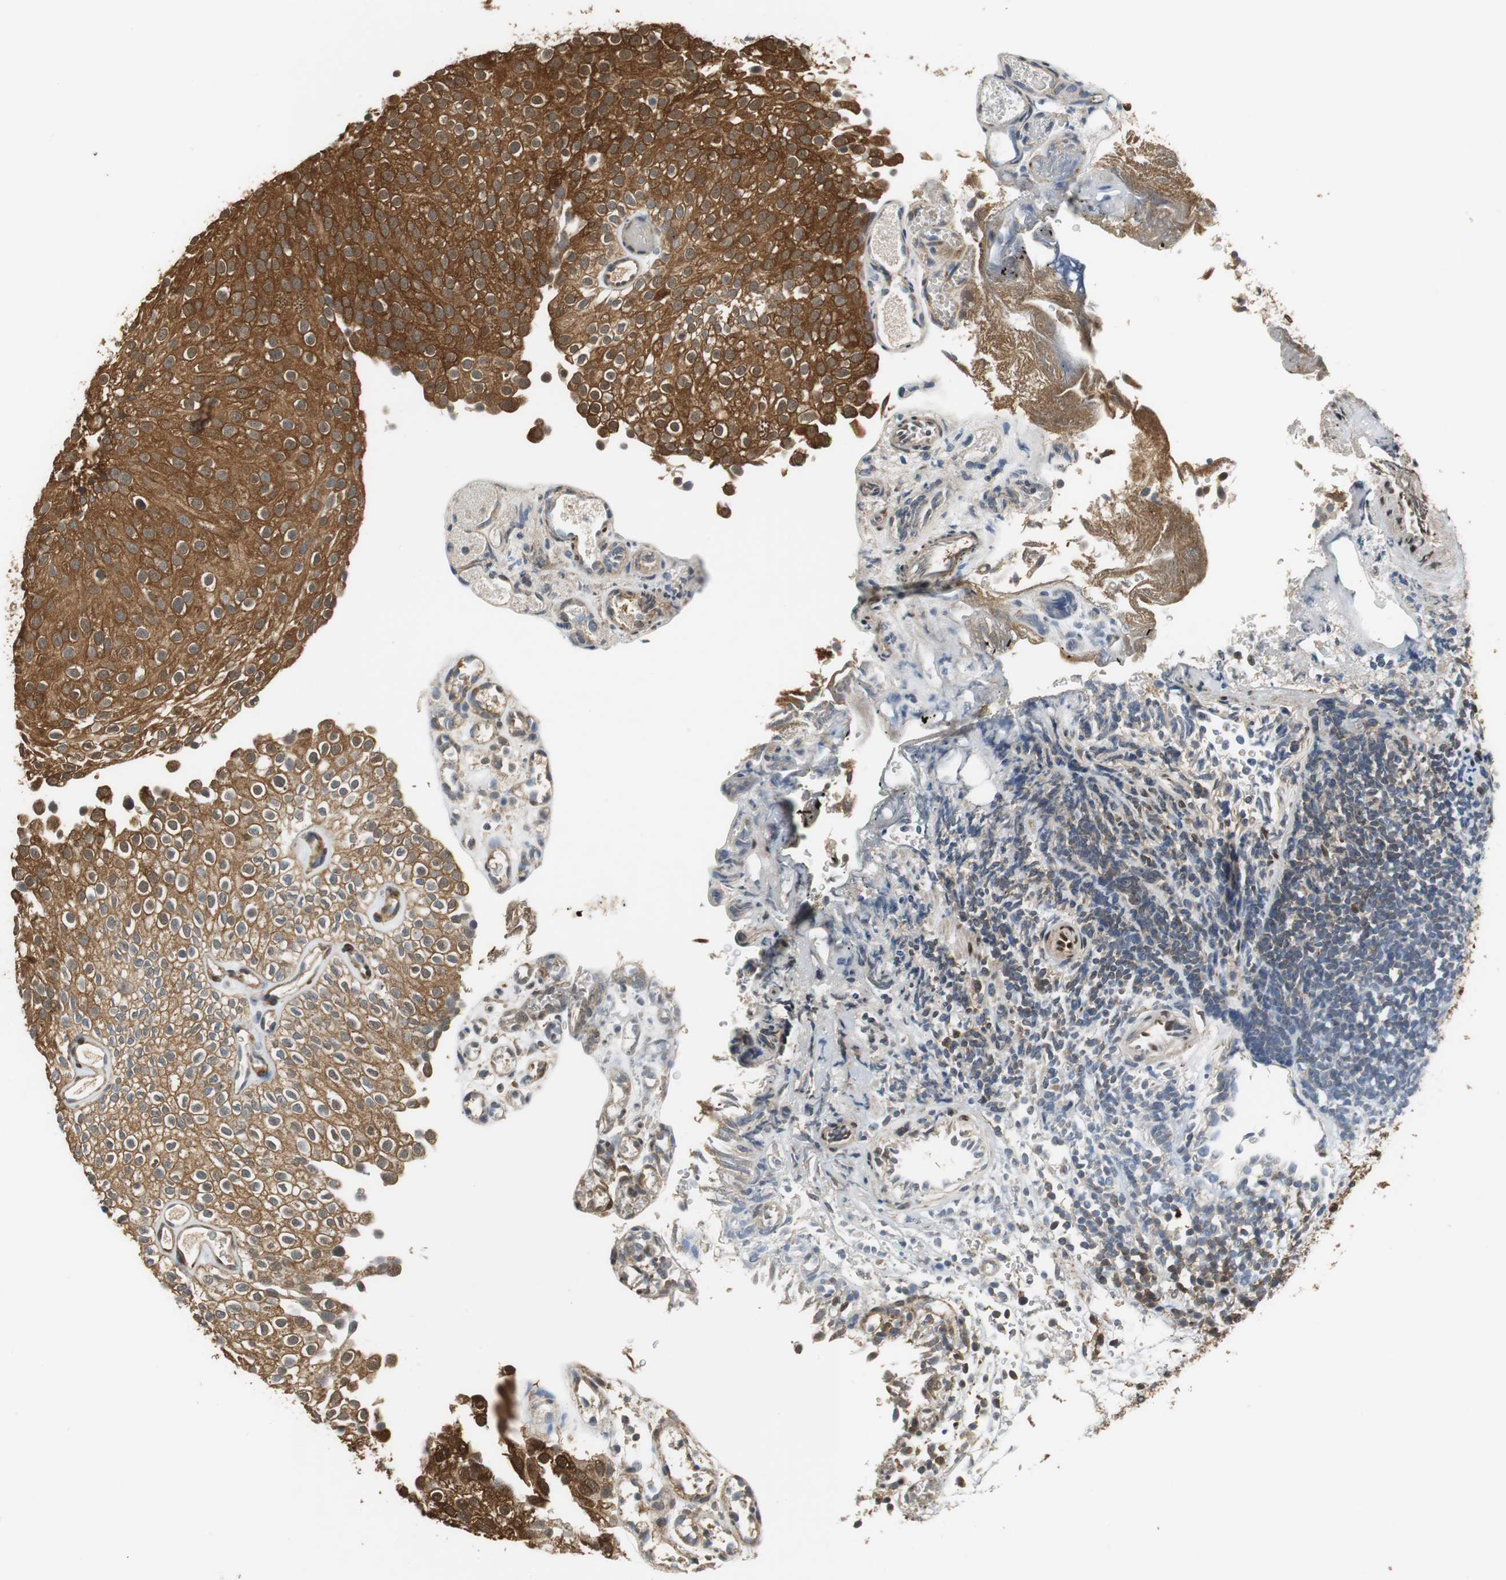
{"staining": {"intensity": "strong", "quantity": ">75%", "location": "cytoplasmic/membranous"}, "tissue": "urothelial cancer", "cell_type": "Tumor cells", "image_type": "cancer", "snomed": [{"axis": "morphology", "description": "Urothelial carcinoma, Low grade"}, {"axis": "topography", "description": "Urinary bladder"}], "caption": "Strong cytoplasmic/membranous expression is identified in about >75% of tumor cells in urothelial cancer.", "gene": "UBQLN2", "patient": {"sex": "male", "age": 78}}